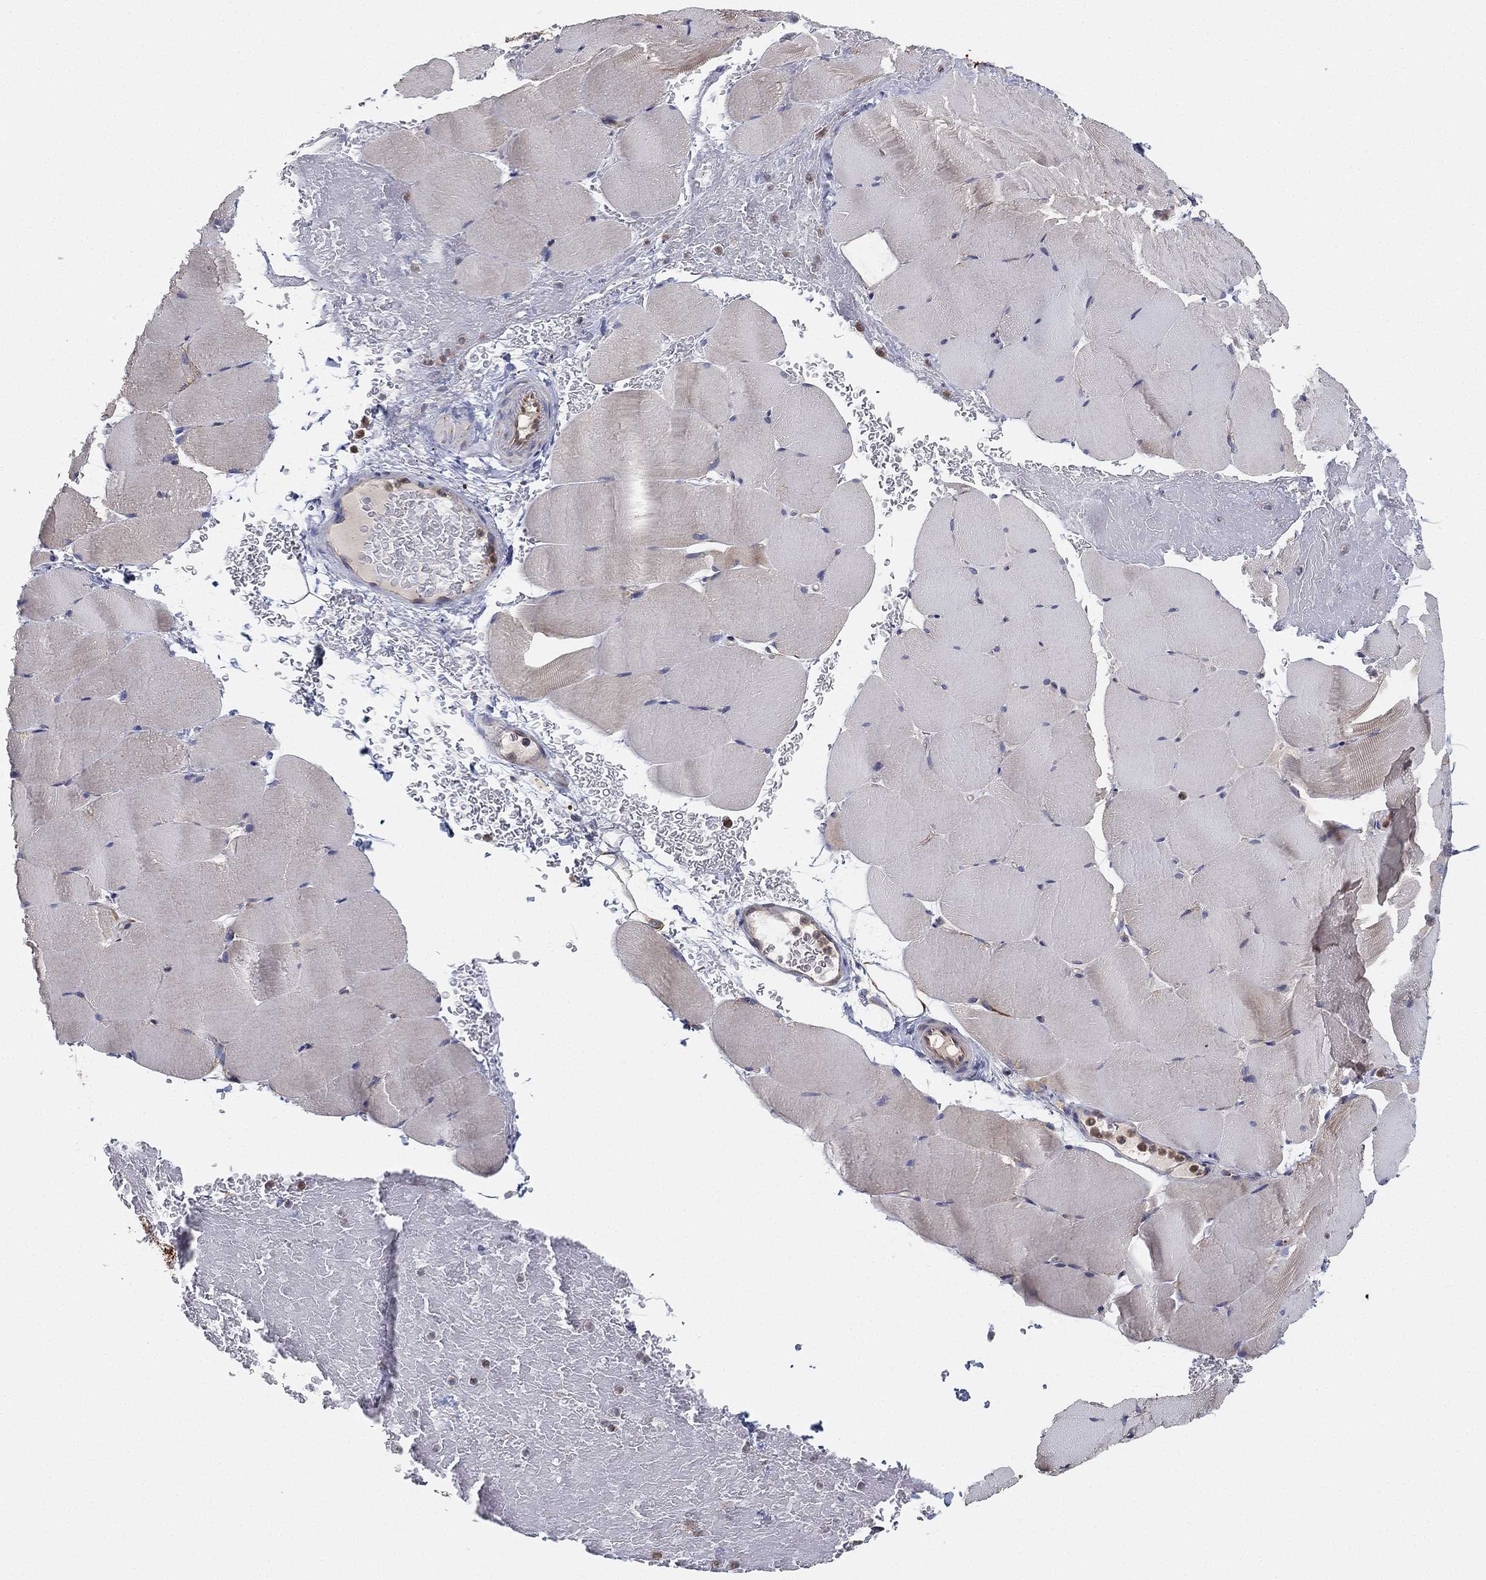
{"staining": {"intensity": "weak", "quantity": "<25%", "location": "cytoplasmic/membranous"}, "tissue": "skeletal muscle", "cell_type": "Myocytes", "image_type": "normal", "snomed": [{"axis": "morphology", "description": "Normal tissue, NOS"}, {"axis": "topography", "description": "Skeletal muscle"}], "caption": "Histopathology image shows no significant protein expression in myocytes of normal skeletal muscle.", "gene": "CYB5B", "patient": {"sex": "female", "age": 37}}